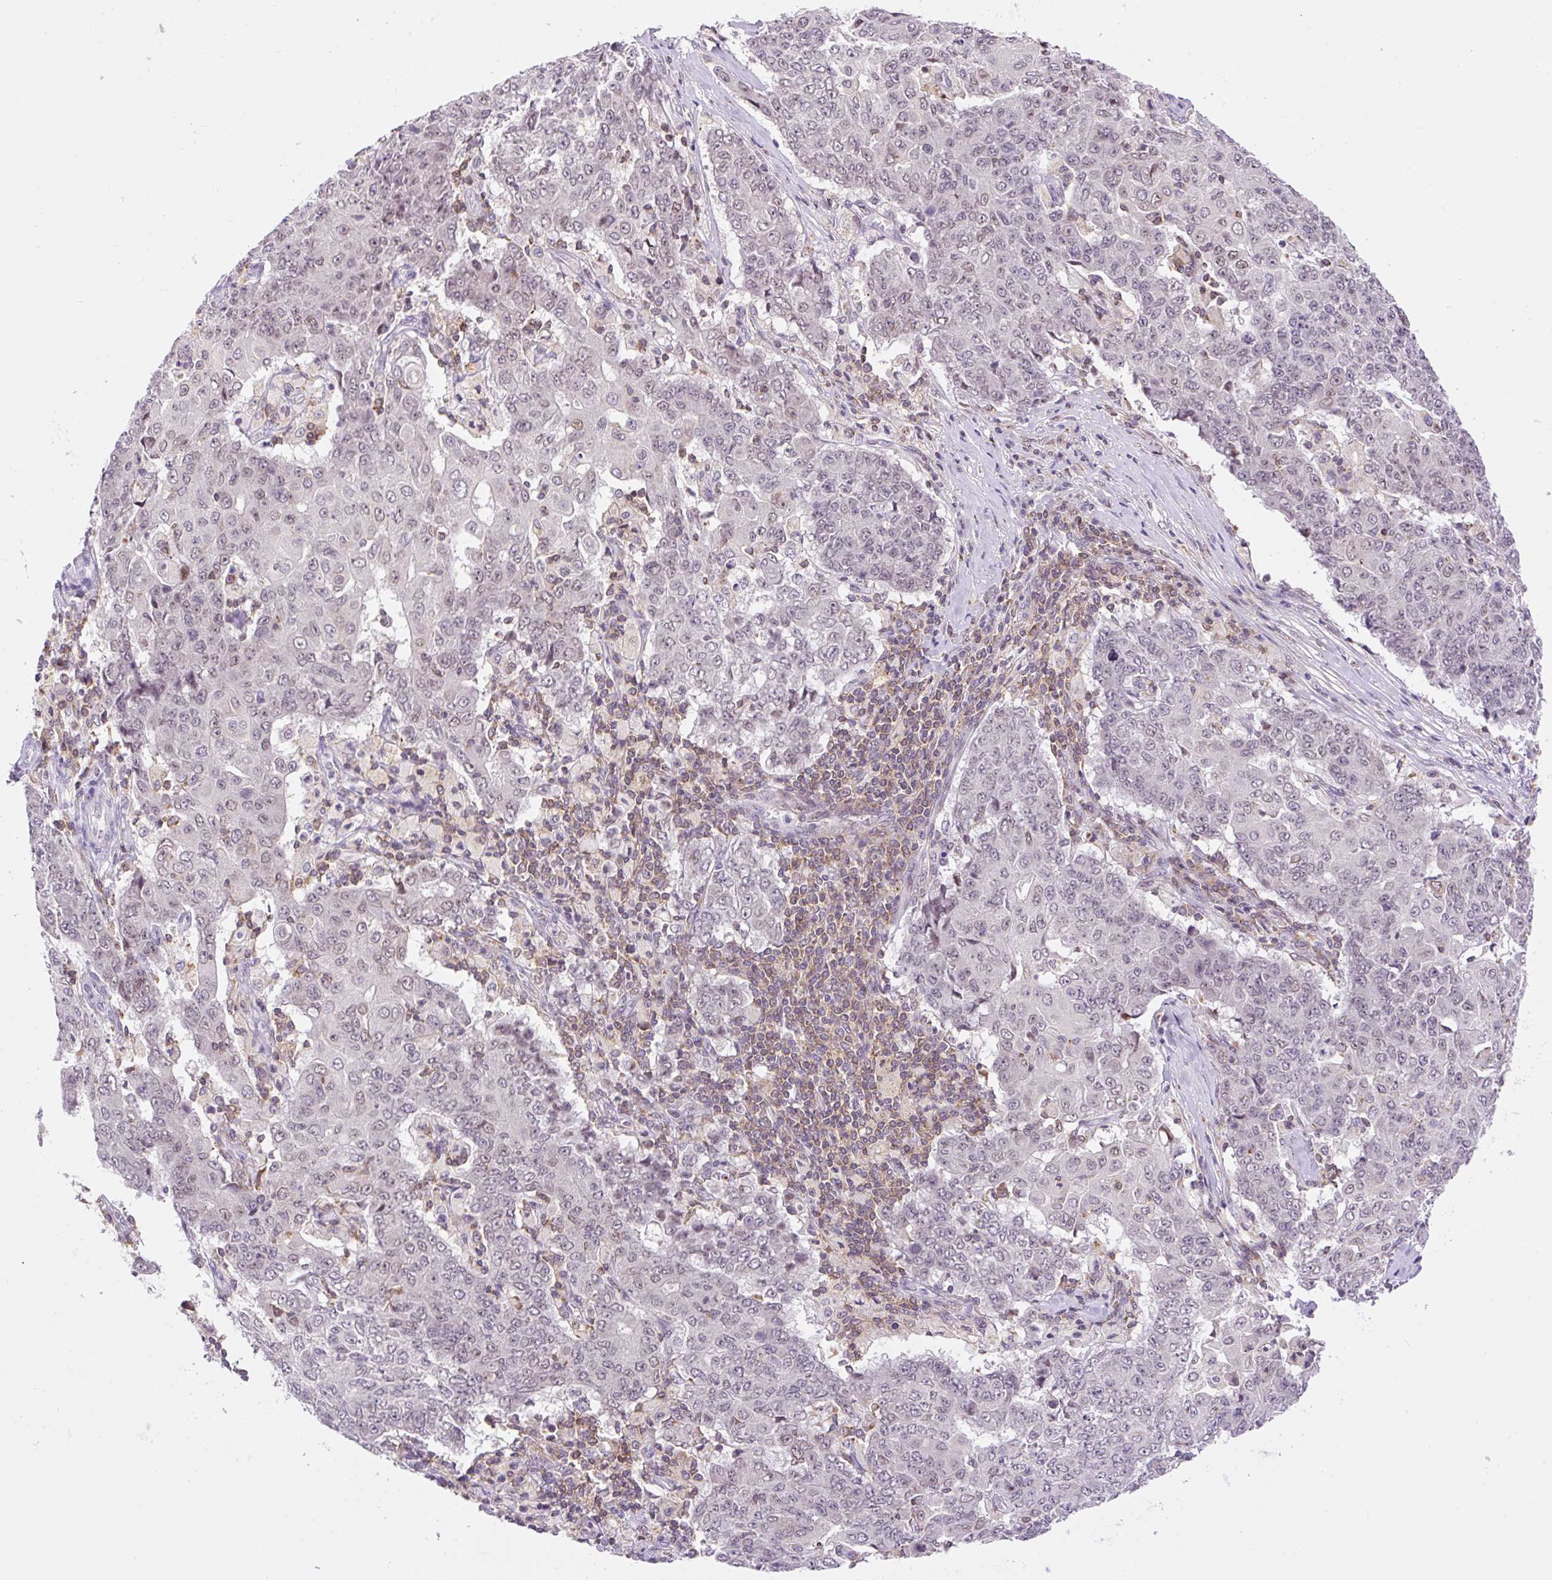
{"staining": {"intensity": "weak", "quantity": "<25%", "location": "nuclear"}, "tissue": "ovarian cancer", "cell_type": "Tumor cells", "image_type": "cancer", "snomed": [{"axis": "morphology", "description": "Carcinoma, endometroid"}, {"axis": "topography", "description": "Ovary"}], "caption": "Immunohistochemistry (IHC) image of human endometroid carcinoma (ovarian) stained for a protein (brown), which reveals no expression in tumor cells.", "gene": "CARD11", "patient": {"sex": "female", "age": 42}}